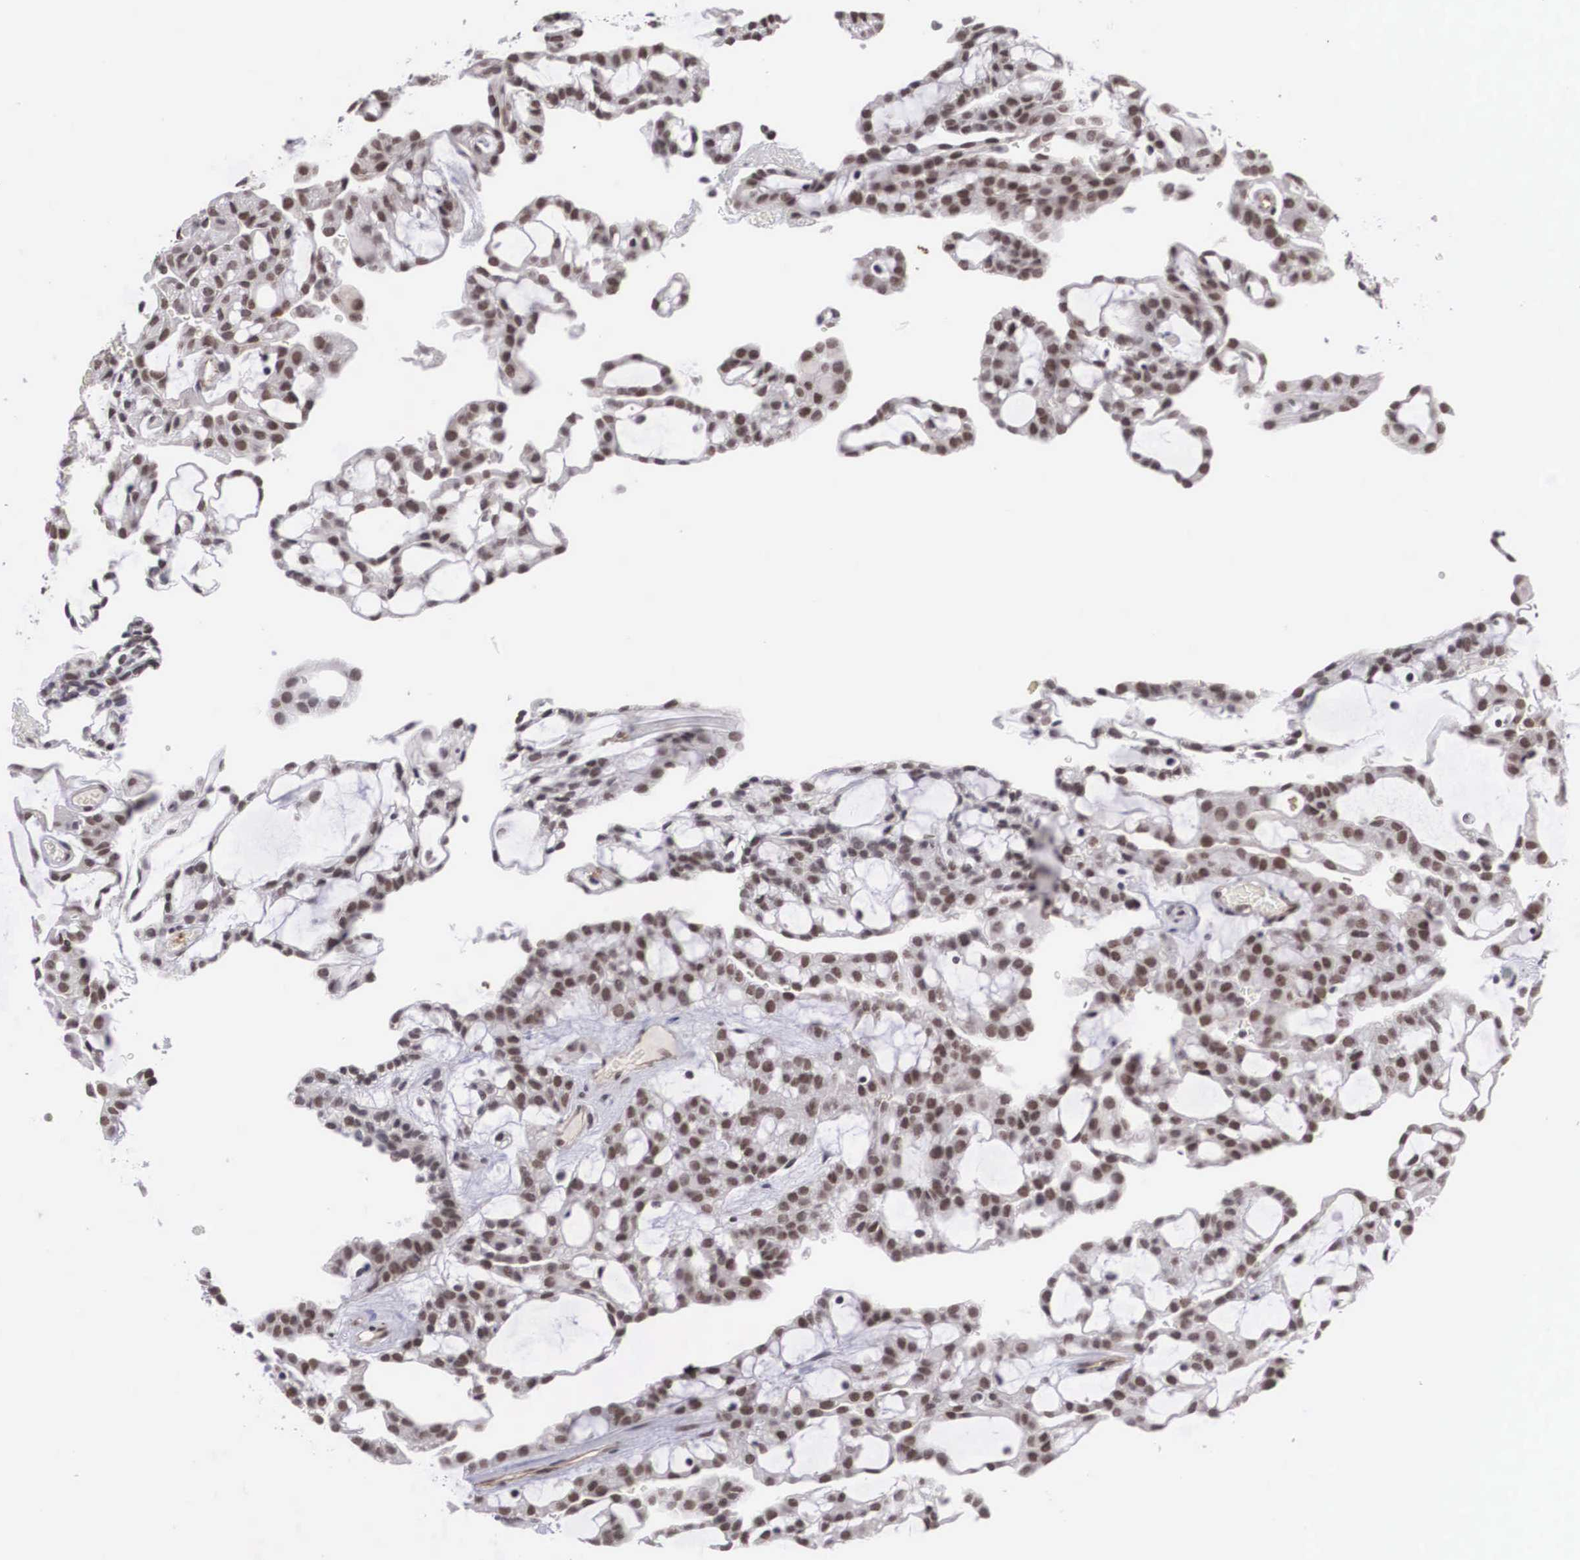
{"staining": {"intensity": "weak", "quantity": ">75%", "location": "nuclear"}, "tissue": "renal cancer", "cell_type": "Tumor cells", "image_type": "cancer", "snomed": [{"axis": "morphology", "description": "Adenocarcinoma, NOS"}, {"axis": "topography", "description": "Kidney"}], "caption": "The histopathology image displays immunohistochemical staining of adenocarcinoma (renal). There is weak nuclear staining is appreciated in about >75% of tumor cells.", "gene": "MORC2", "patient": {"sex": "male", "age": 63}}